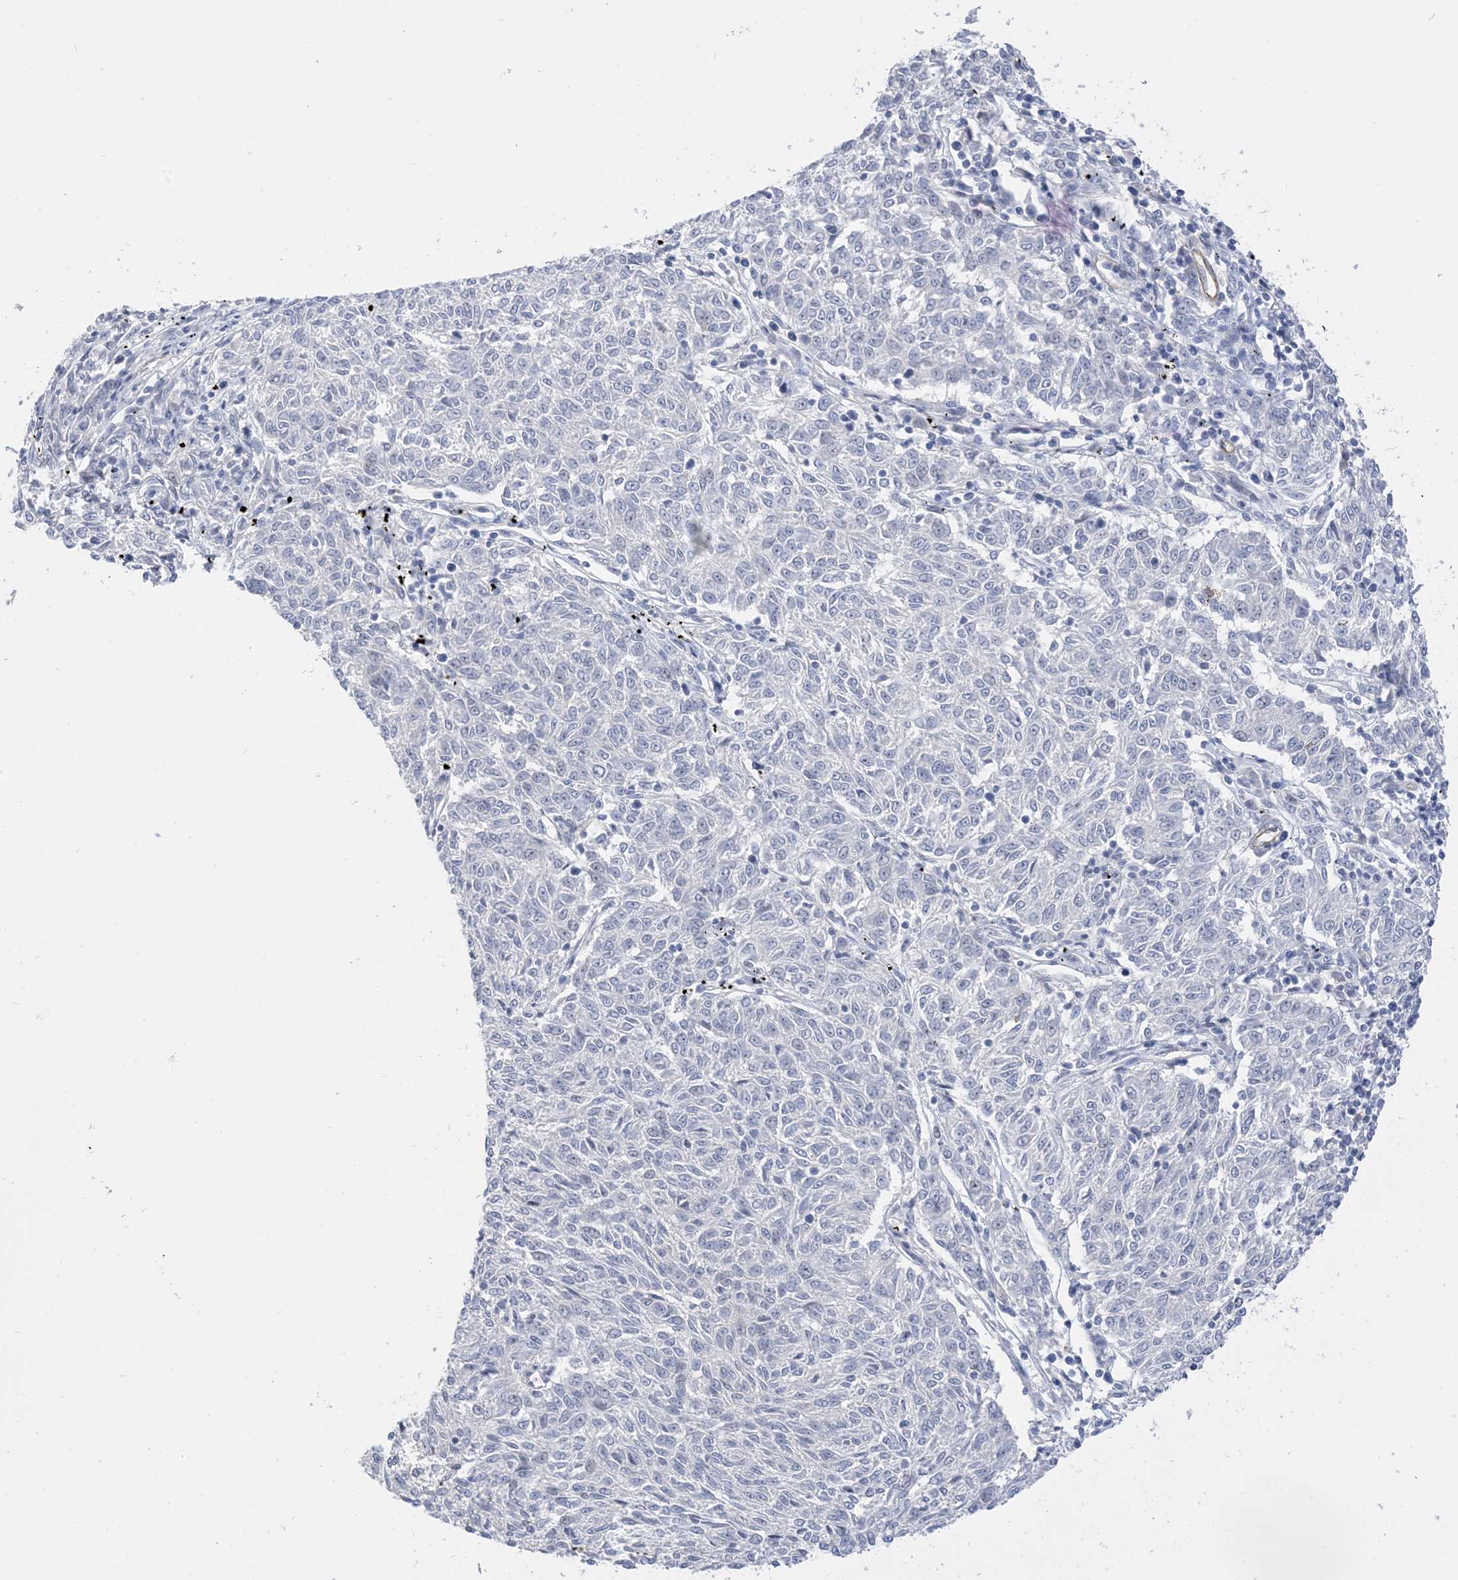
{"staining": {"intensity": "negative", "quantity": "none", "location": "none"}, "tissue": "melanoma", "cell_type": "Tumor cells", "image_type": "cancer", "snomed": [{"axis": "morphology", "description": "Malignant melanoma, NOS"}, {"axis": "topography", "description": "Skin"}], "caption": "Tumor cells show no significant positivity in malignant melanoma. (DAB IHC with hematoxylin counter stain).", "gene": "IL36B", "patient": {"sex": "female", "age": 72}}